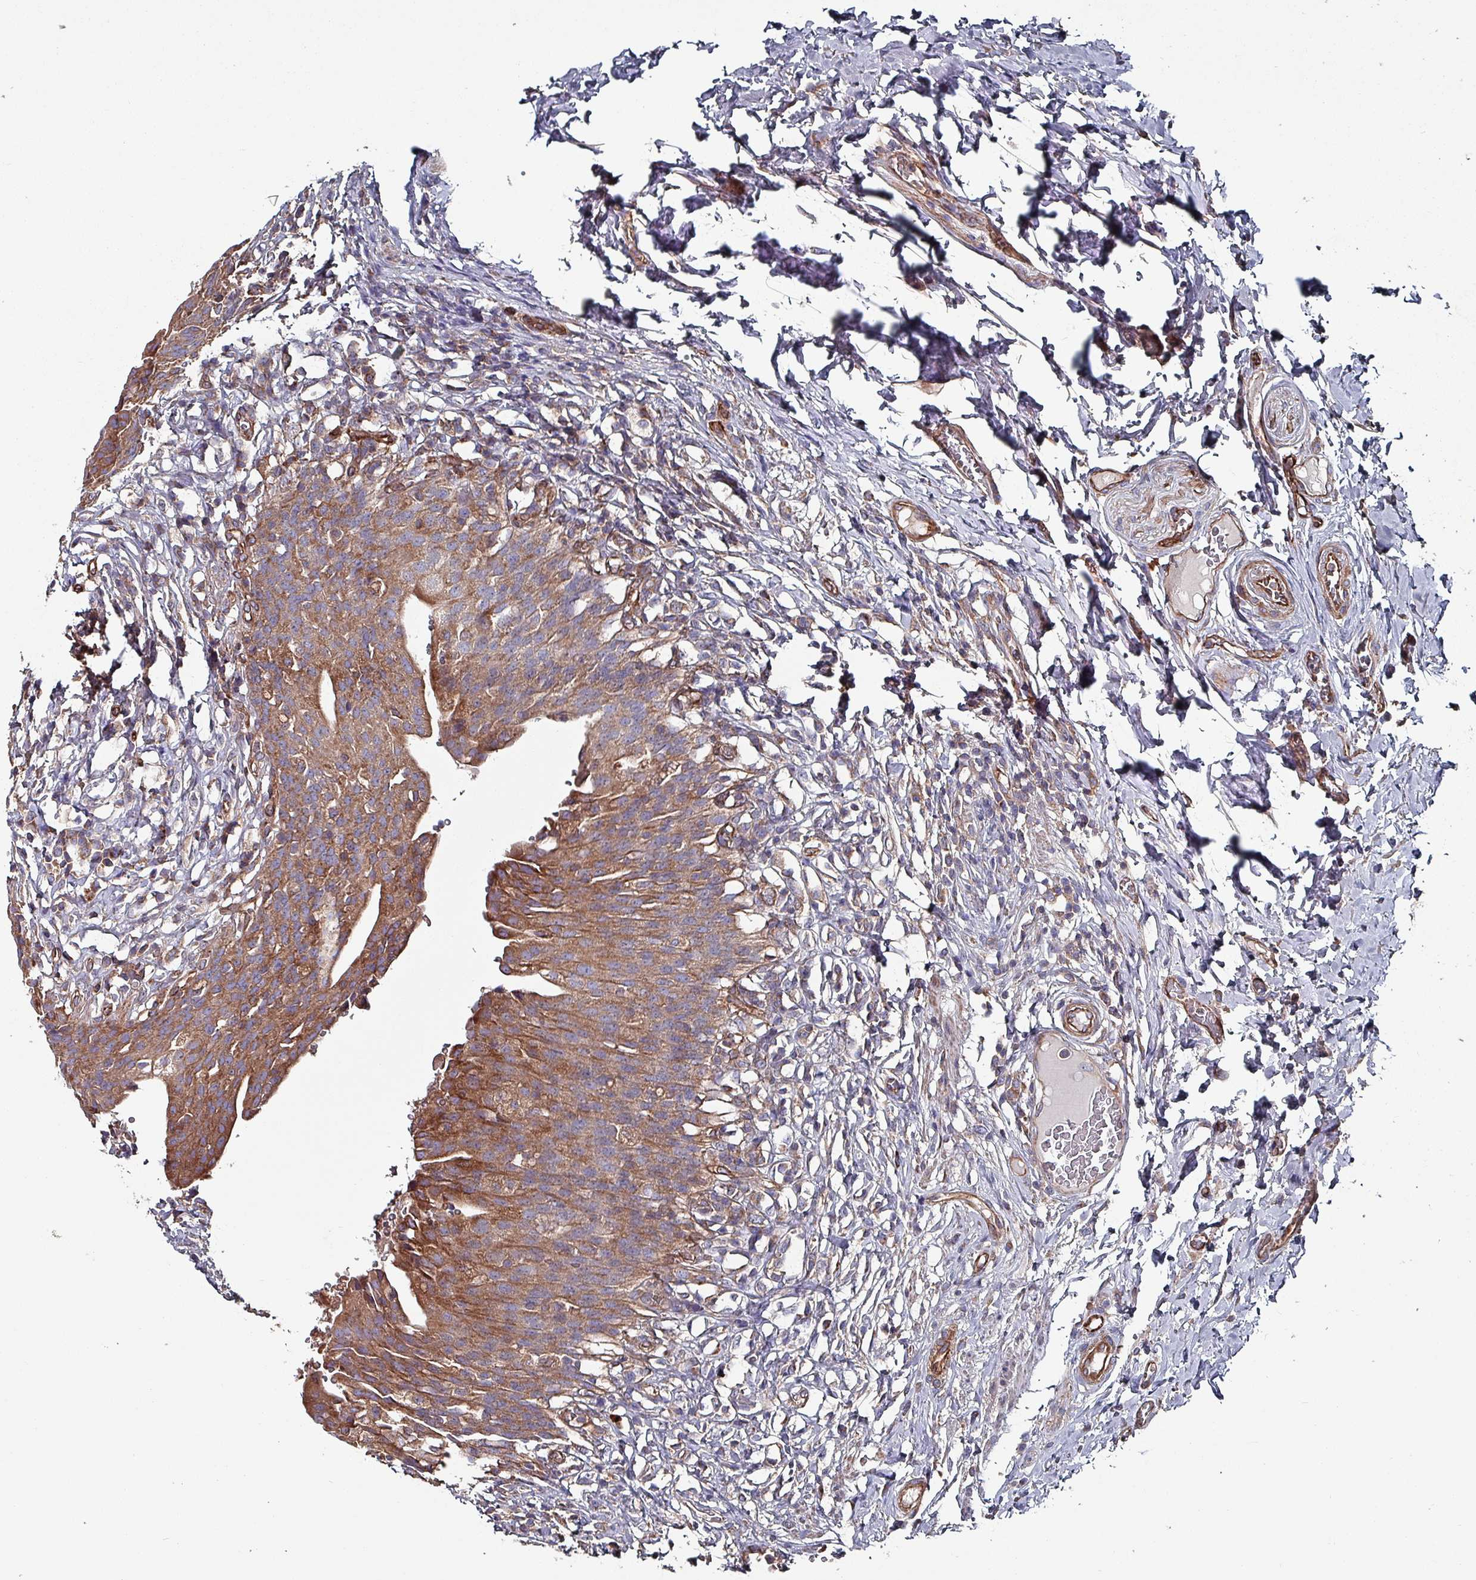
{"staining": {"intensity": "moderate", "quantity": "25%-75%", "location": "cytoplasmic/membranous"}, "tissue": "urinary bladder", "cell_type": "Urothelial cells", "image_type": "normal", "snomed": [{"axis": "morphology", "description": "Normal tissue, NOS"}, {"axis": "morphology", "description": "Inflammation, NOS"}, {"axis": "topography", "description": "Urinary bladder"}], "caption": "Approximately 25%-75% of urothelial cells in unremarkable human urinary bladder demonstrate moderate cytoplasmic/membranous protein staining as visualized by brown immunohistochemical staining.", "gene": "ANO10", "patient": {"sex": "male", "age": 64}}